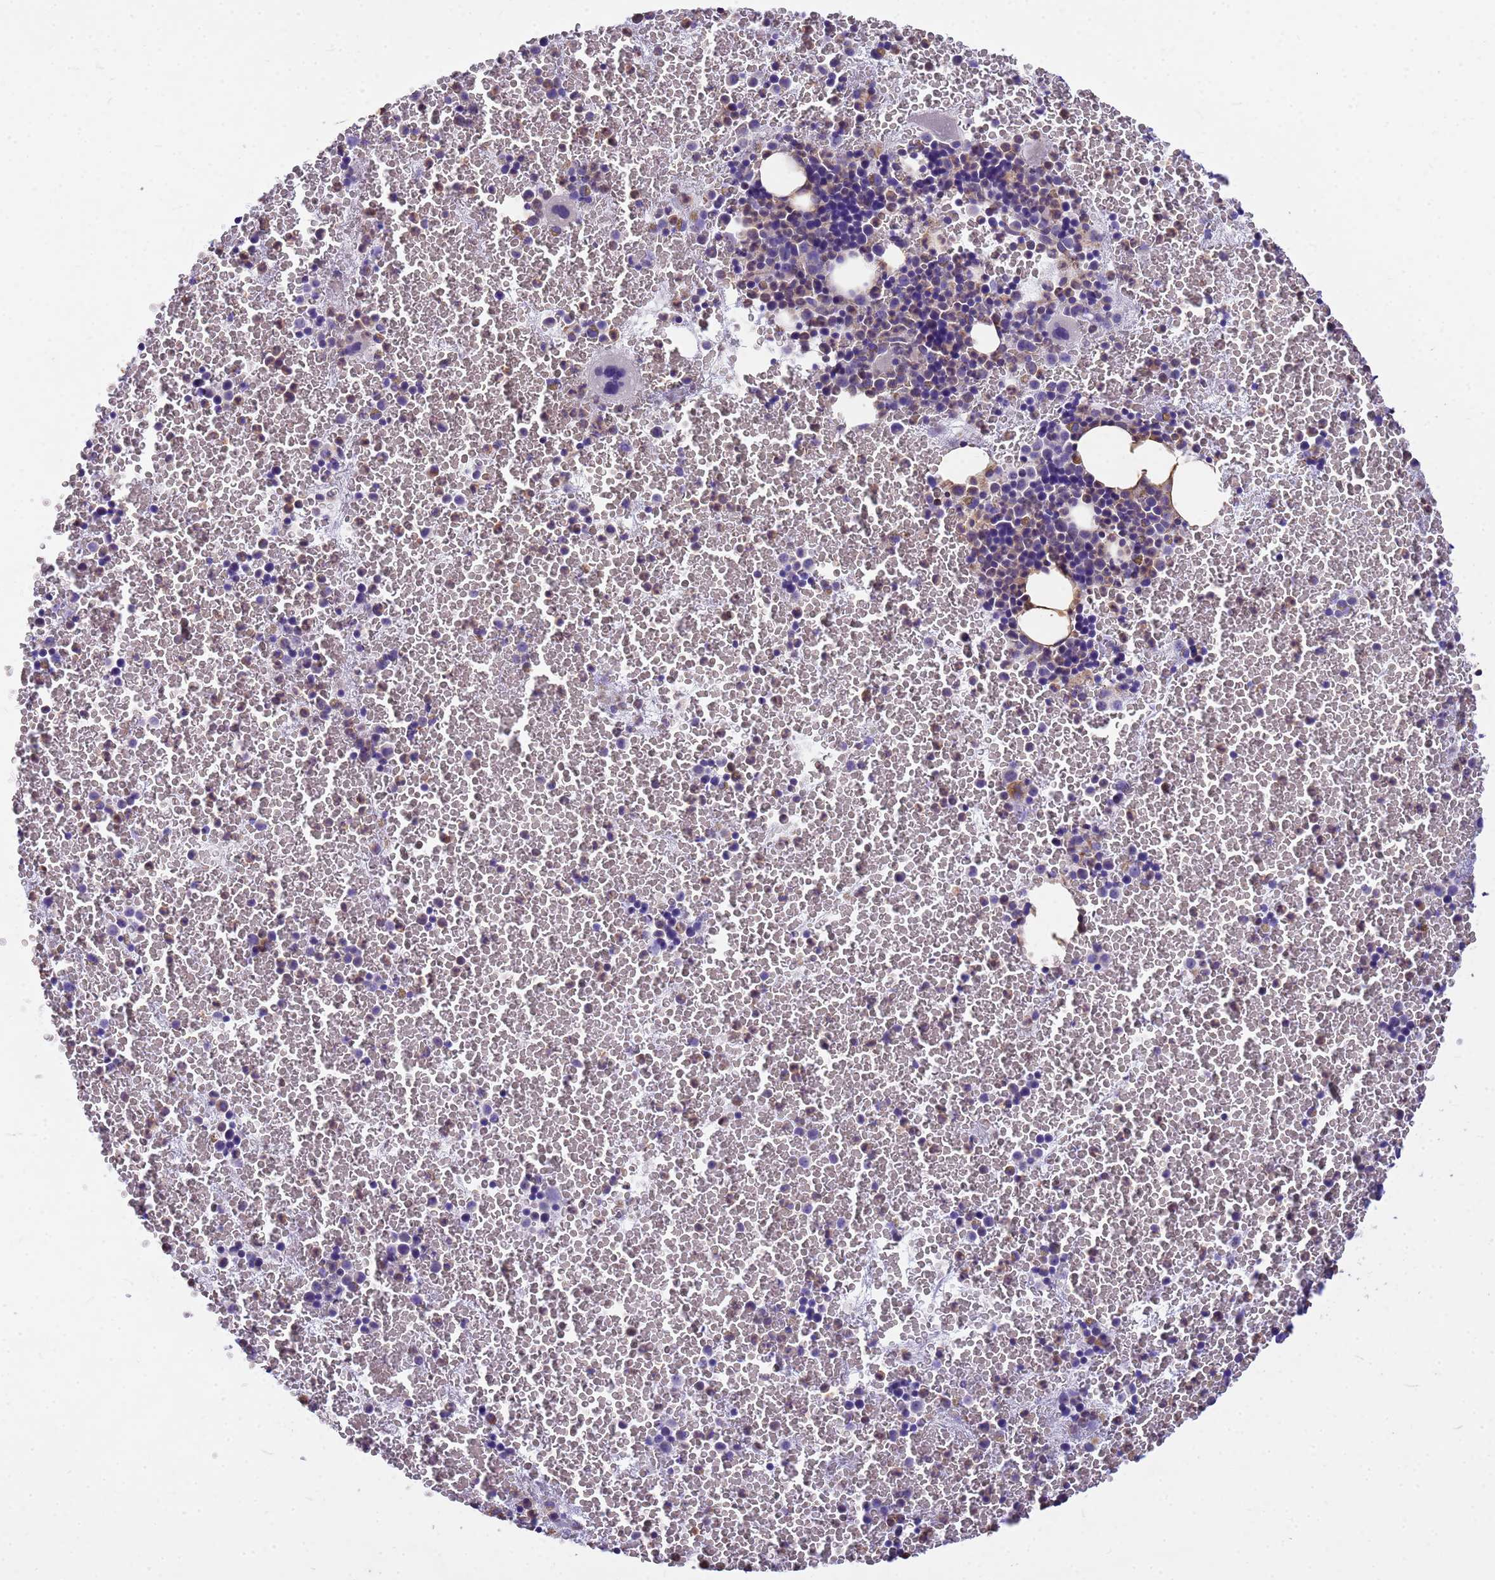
{"staining": {"intensity": "moderate", "quantity": "<25%", "location": "cytoplasmic/membranous"}, "tissue": "bone marrow", "cell_type": "Hematopoietic cells", "image_type": "normal", "snomed": [{"axis": "morphology", "description": "Normal tissue, NOS"}, {"axis": "topography", "description": "Bone marrow"}], "caption": "Immunohistochemistry staining of benign bone marrow, which exhibits low levels of moderate cytoplasmic/membranous expression in approximately <25% of hematopoietic cells indicating moderate cytoplasmic/membranous protein expression. The staining was performed using DAB (brown) for protein detection and nuclei were counterstained in hematoxylin (blue).", "gene": "TCEAL3", "patient": {"sex": "male", "age": 11}}